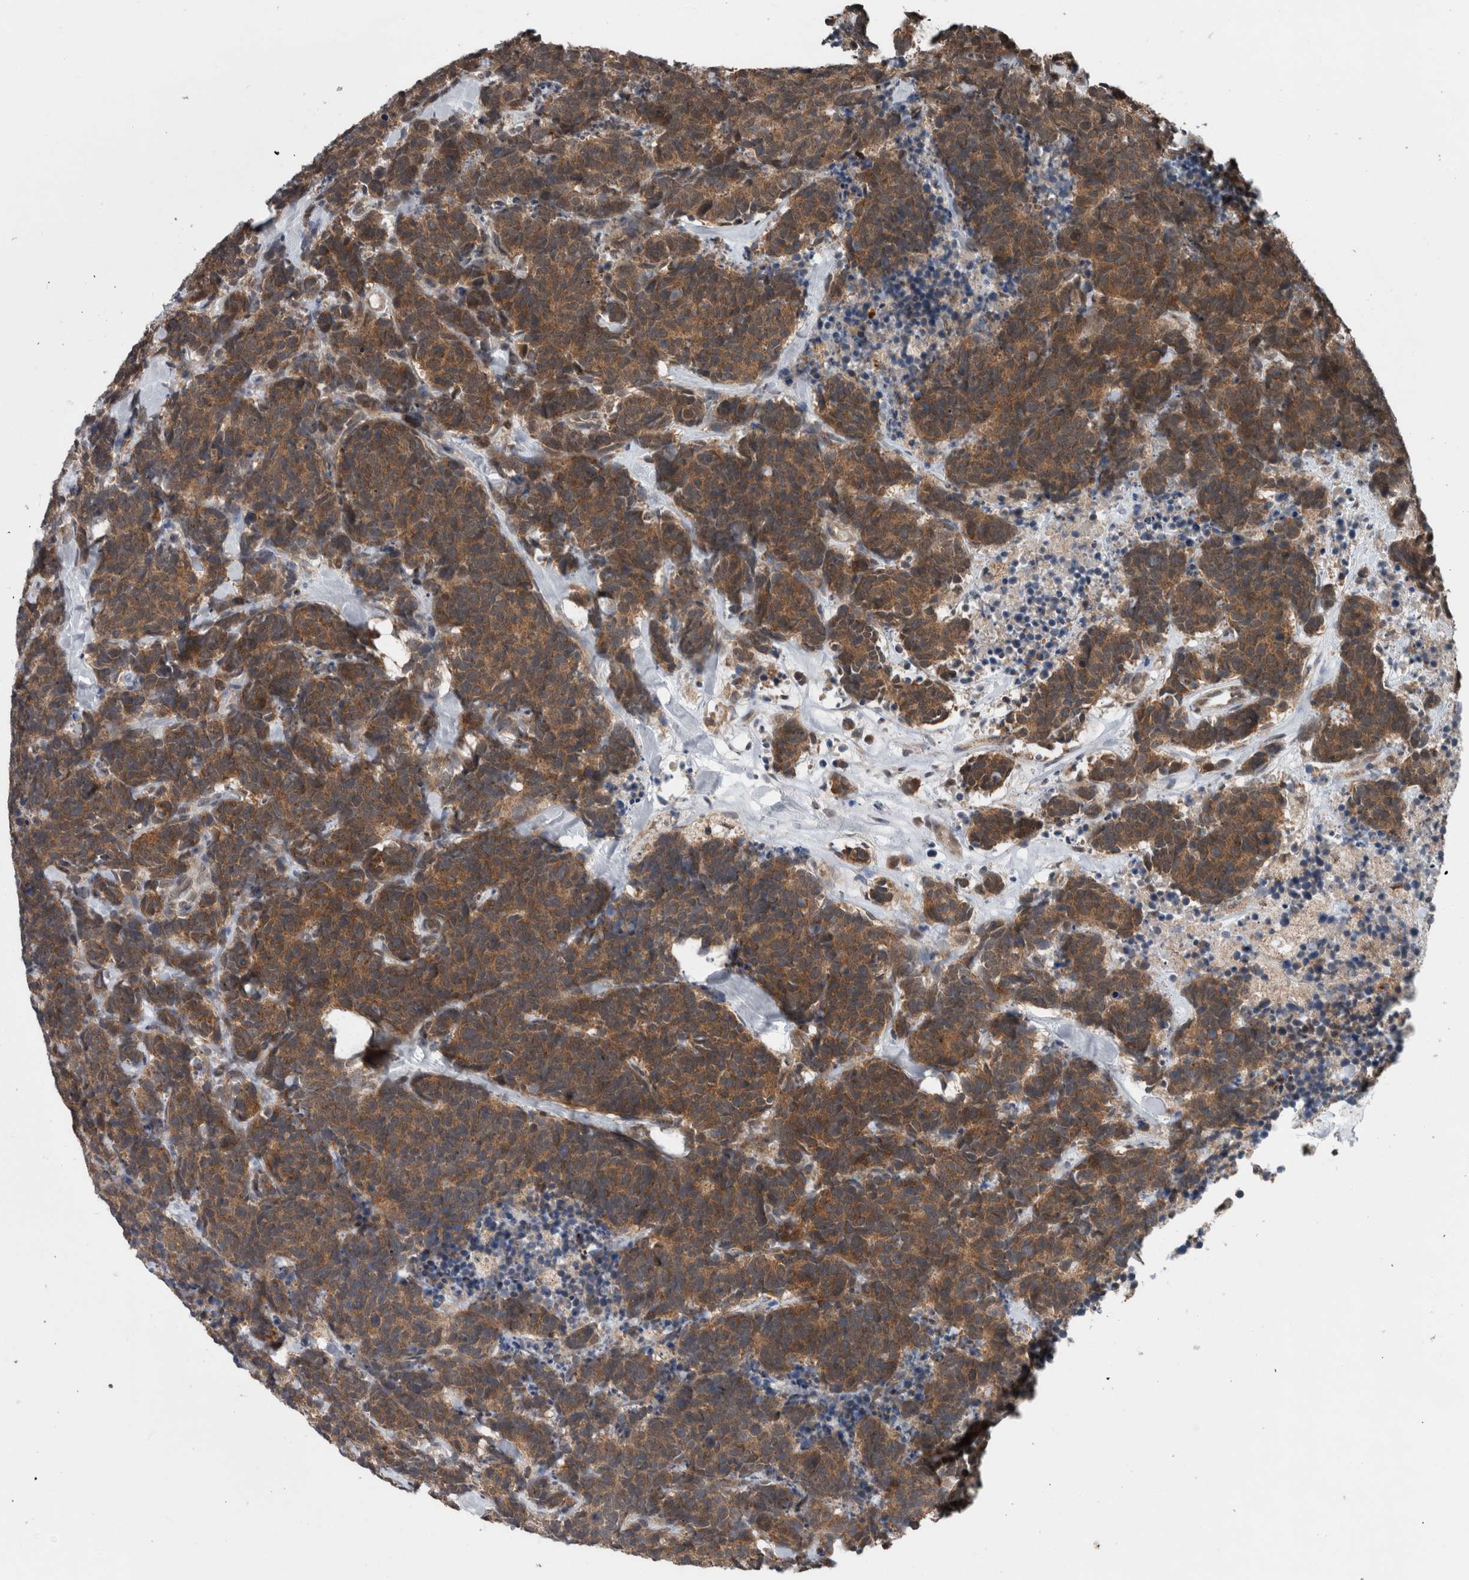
{"staining": {"intensity": "moderate", "quantity": ">75%", "location": "cytoplasmic/membranous"}, "tissue": "carcinoid", "cell_type": "Tumor cells", "image_type": "cancer", "snomed": [{"axis": "morphology", "description": "Carcinoma, NOS"}, {"axis": "morphology", "description": "Carcinoid, malignant, NOS"}, {"axis": "topography", "description": "Urinary bladder"}], "caption": "Human carcinoma stained with a brown dye displays moderate cytoplasmic/membranous positive positivity in approximately >75% of tumor cells.", "gene": "ENY2", "patient": {"sex": "male", "age": 57}}